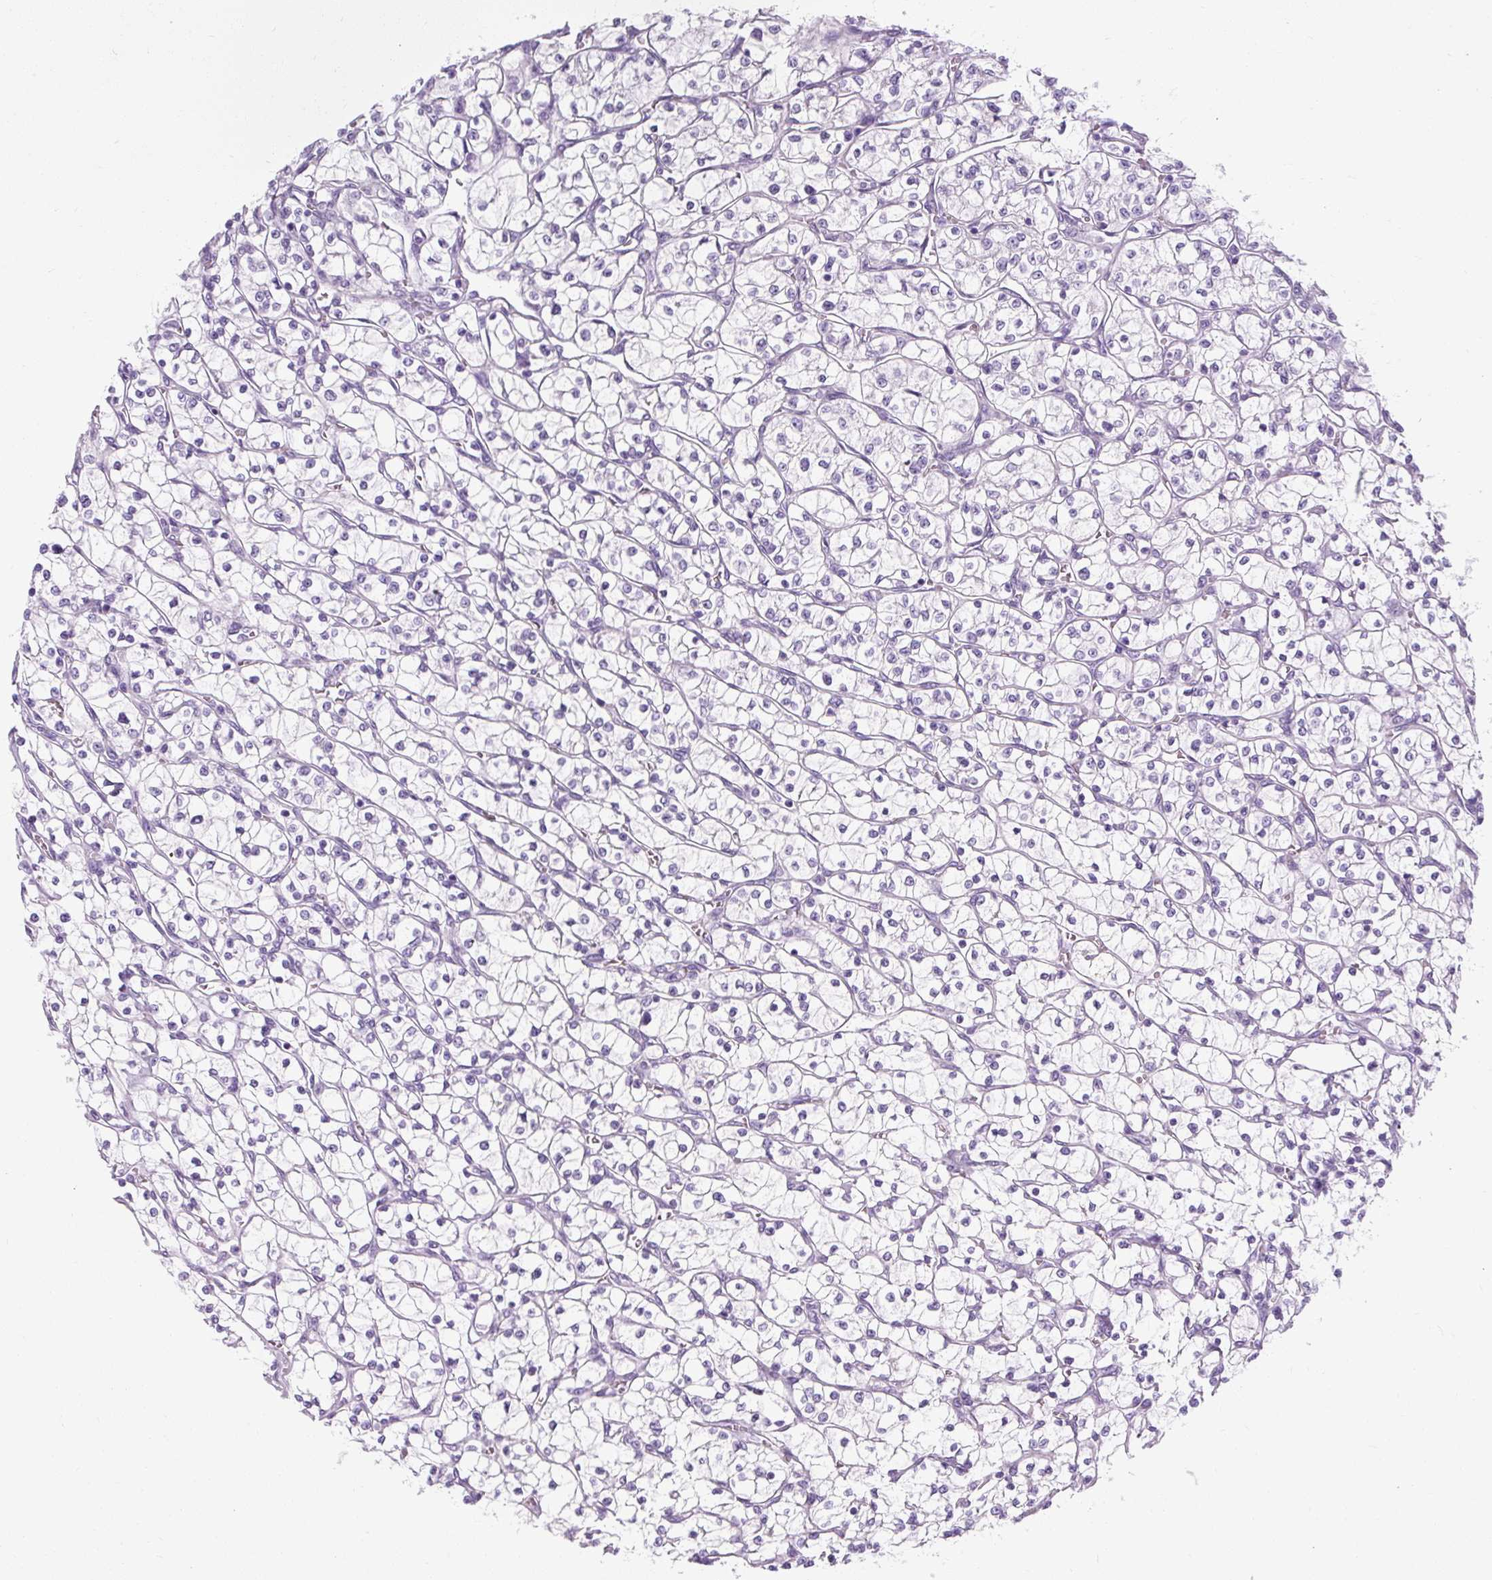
{"staining": {"intensity": "negative", "quantity": "none", "location": "none"}, "tissue": "renal cancer", "cell_type": "Tumor cells", "image_type": "cancer", "snomed": [{"axis": "morphology", "description": "Adenocarcinoma, NOS"}, {"axis": "topography", "description": "Kidney"}], "caption": "There is no significant expression in tumor cells of adenocarcinoma (renal).", "gene": "B3GNT4", "patient": {"sex": "female", "age": 64}}